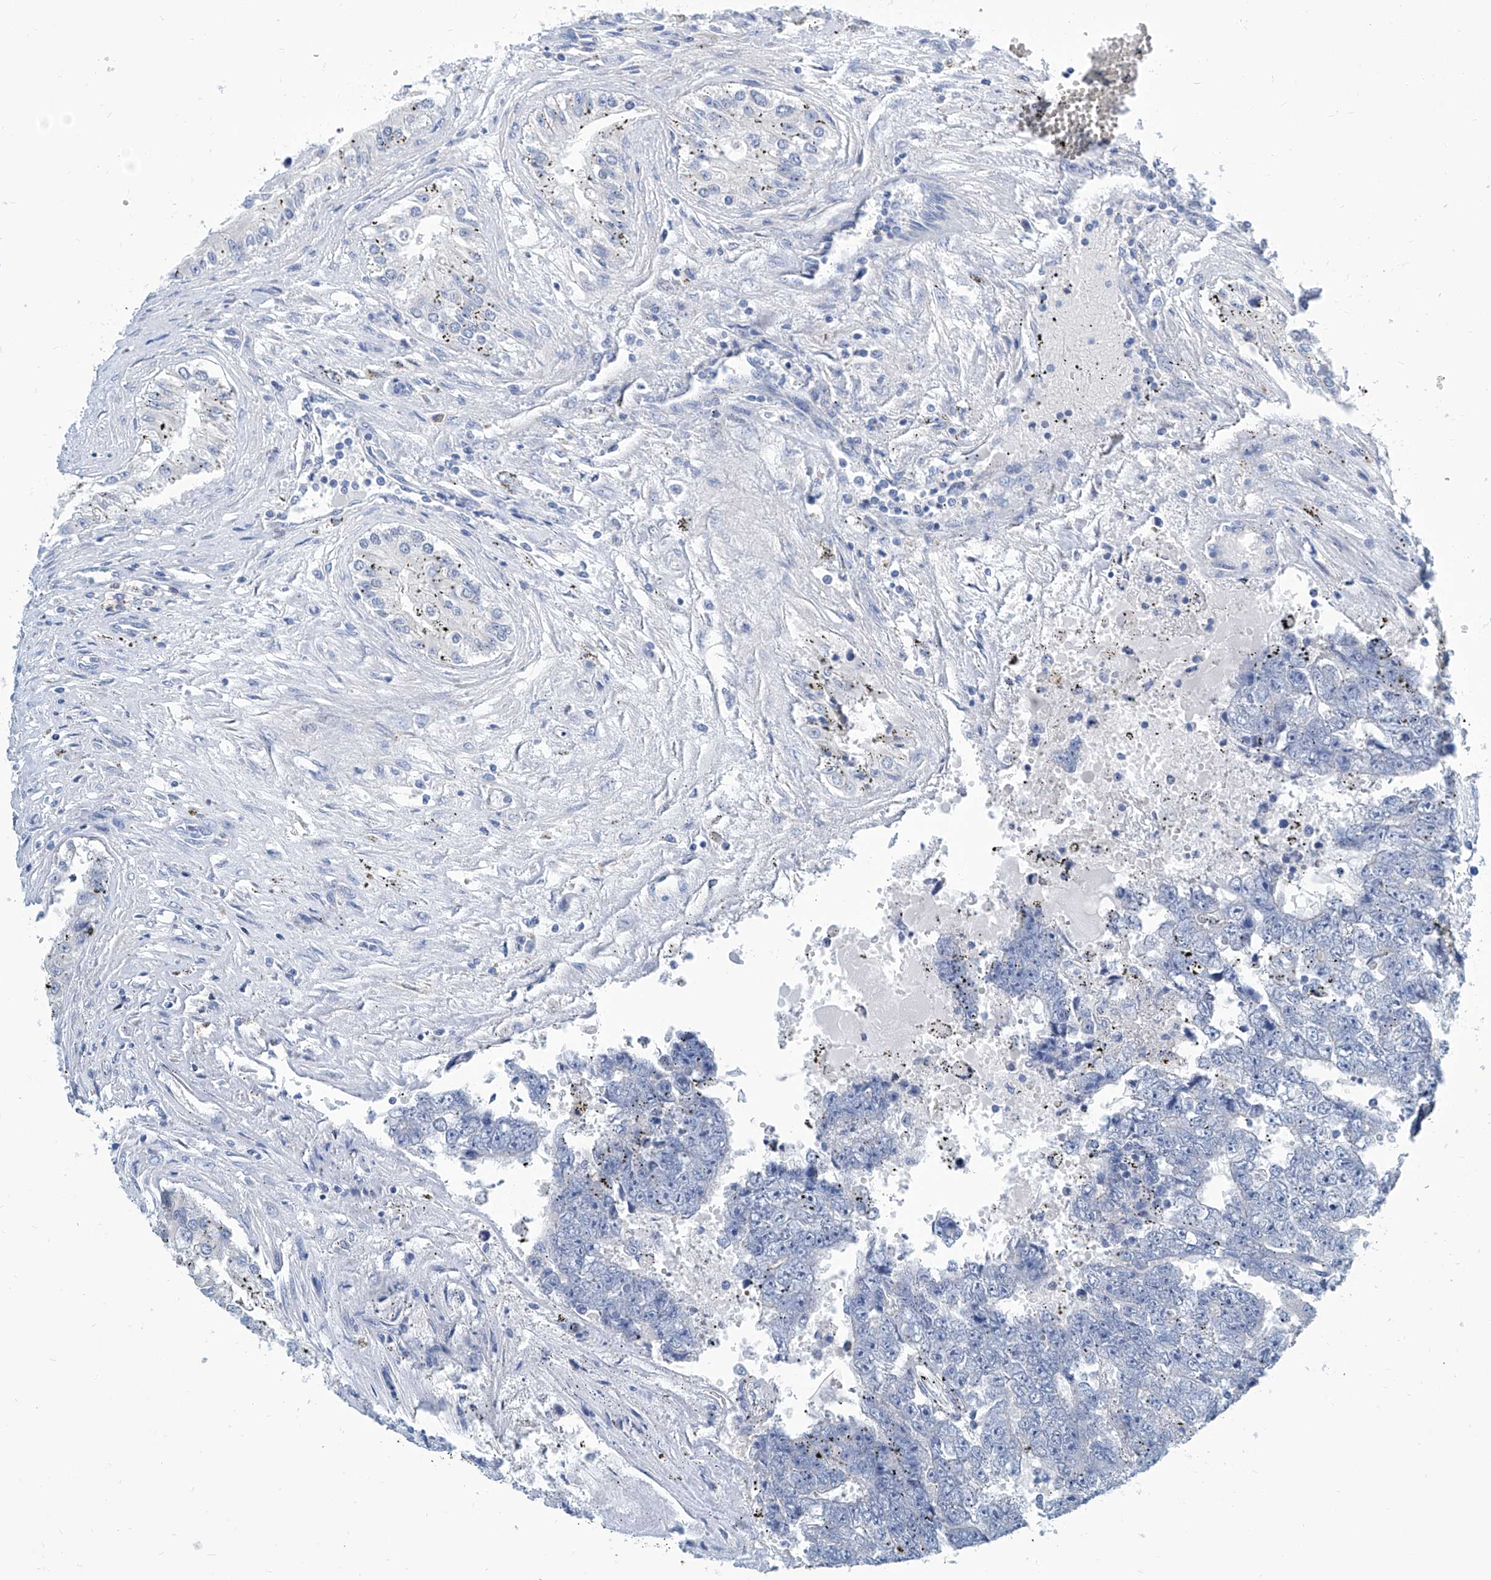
{"staining": {"intensity": "negative", "quantity": "none", "location": "none"}, "tissue": "testis cancer", "cell_type": "Tumor cells", "image_type": "cancer", "snomed": [{"axis": "morphology", "description": "Carcinoma, Embryonal, NOS"}, {"axis": "topography", "description": "Testis"}], "caption": "Immunohistochemical staining of human testis cancer reveals no significant positivity in tumor cells.", "gene": "ZNF519", "patient": {"sex": "male", "age": 25}}